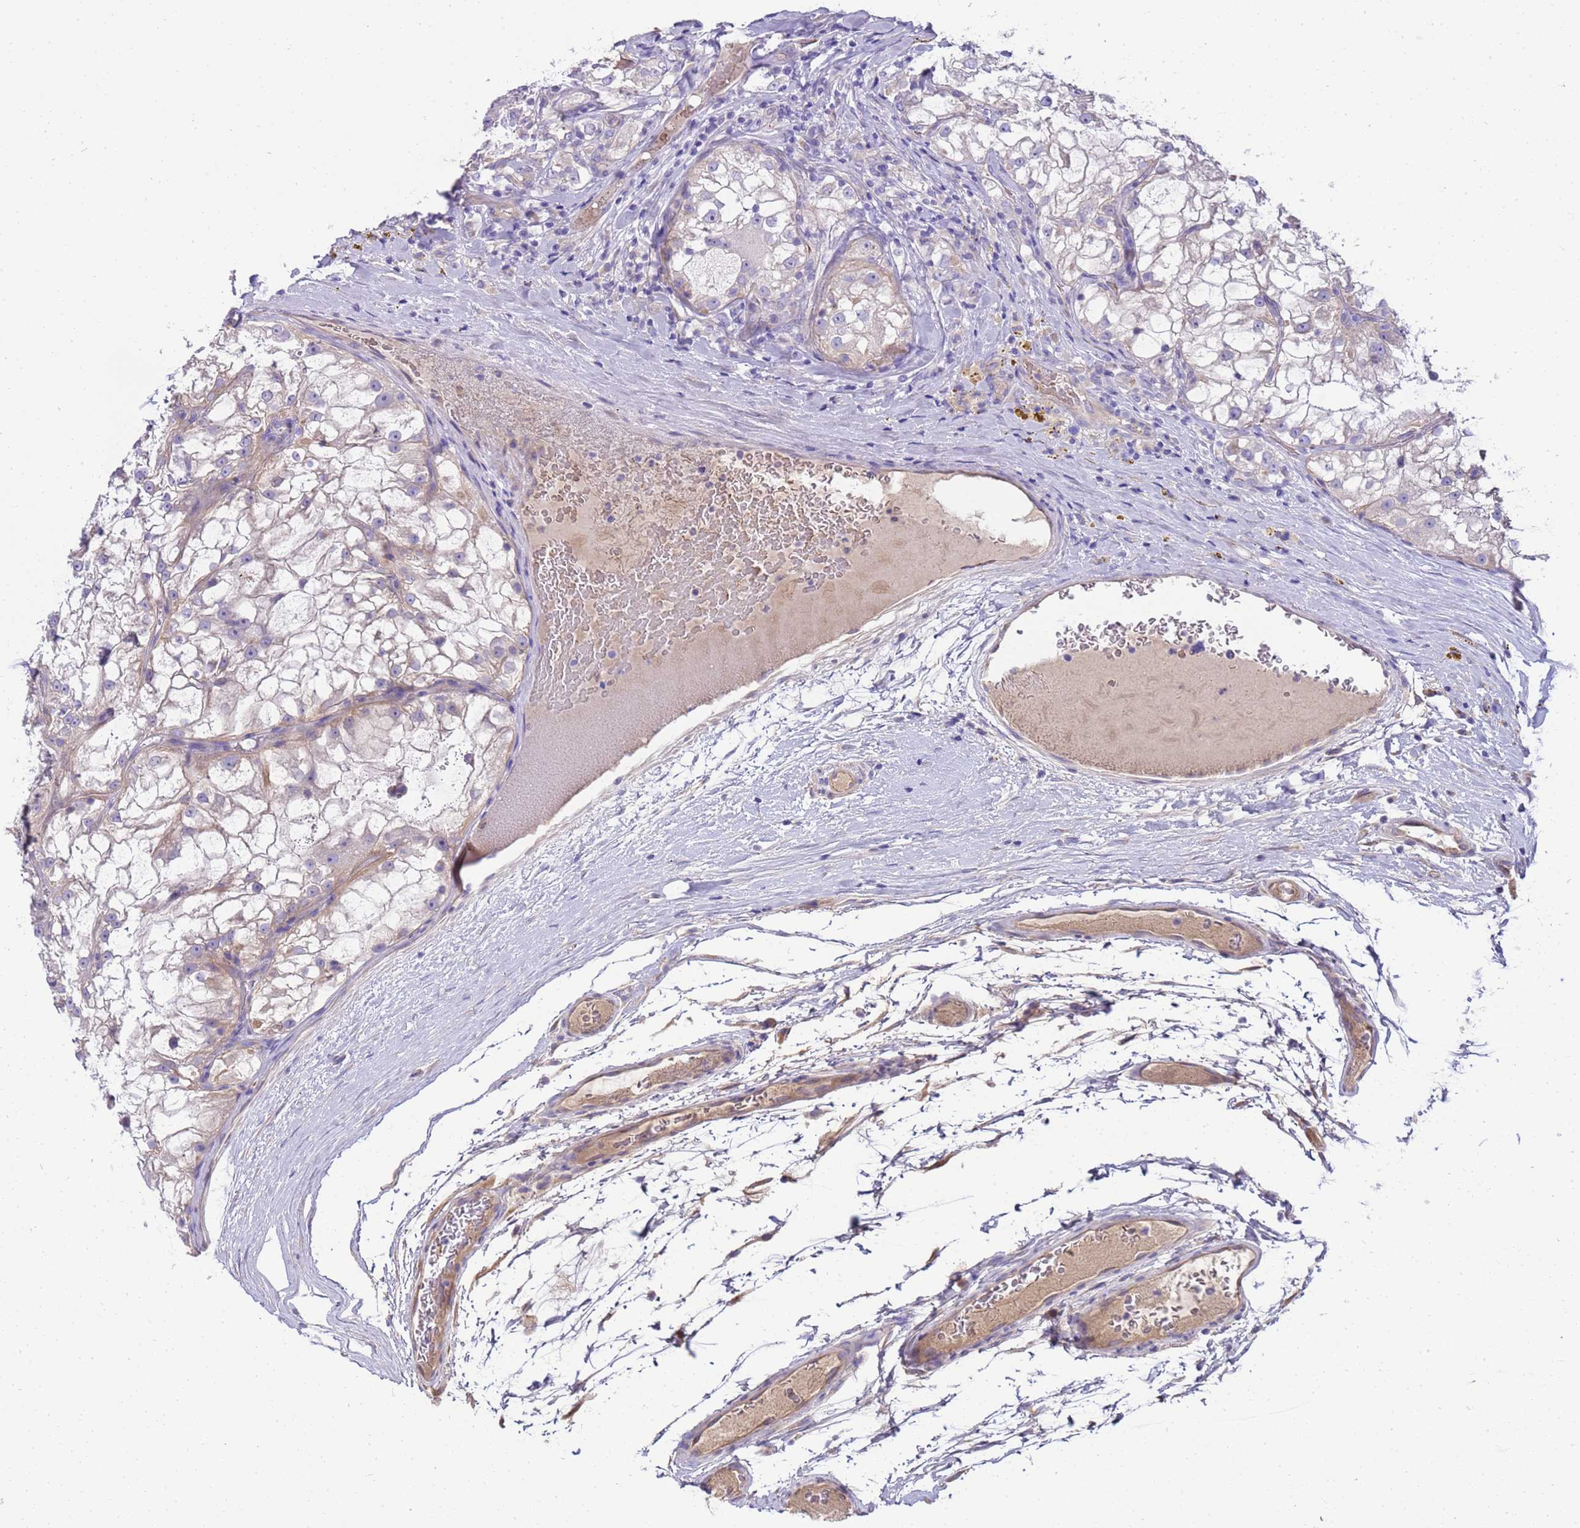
{"staining": {"intensity": "weak", "quantity": "<25%", "location": "cytoplasmic/membranous"}, "tissue": "renal cancer", "cell_type": "Tumor cells", "image_type": "cancer", "snomed": [{"axis": "morphology", "description": "Adenocarcinoma, NOS"}, {"axis": "topography", "description": "Kidney"}], "caption": "Micrograph shows no protein staining in tumor cells of renal cancer (adenocarcinoma) tissue.", "gene": "RIPPLY2", "patient": {"sex": "female", "age": 72}}